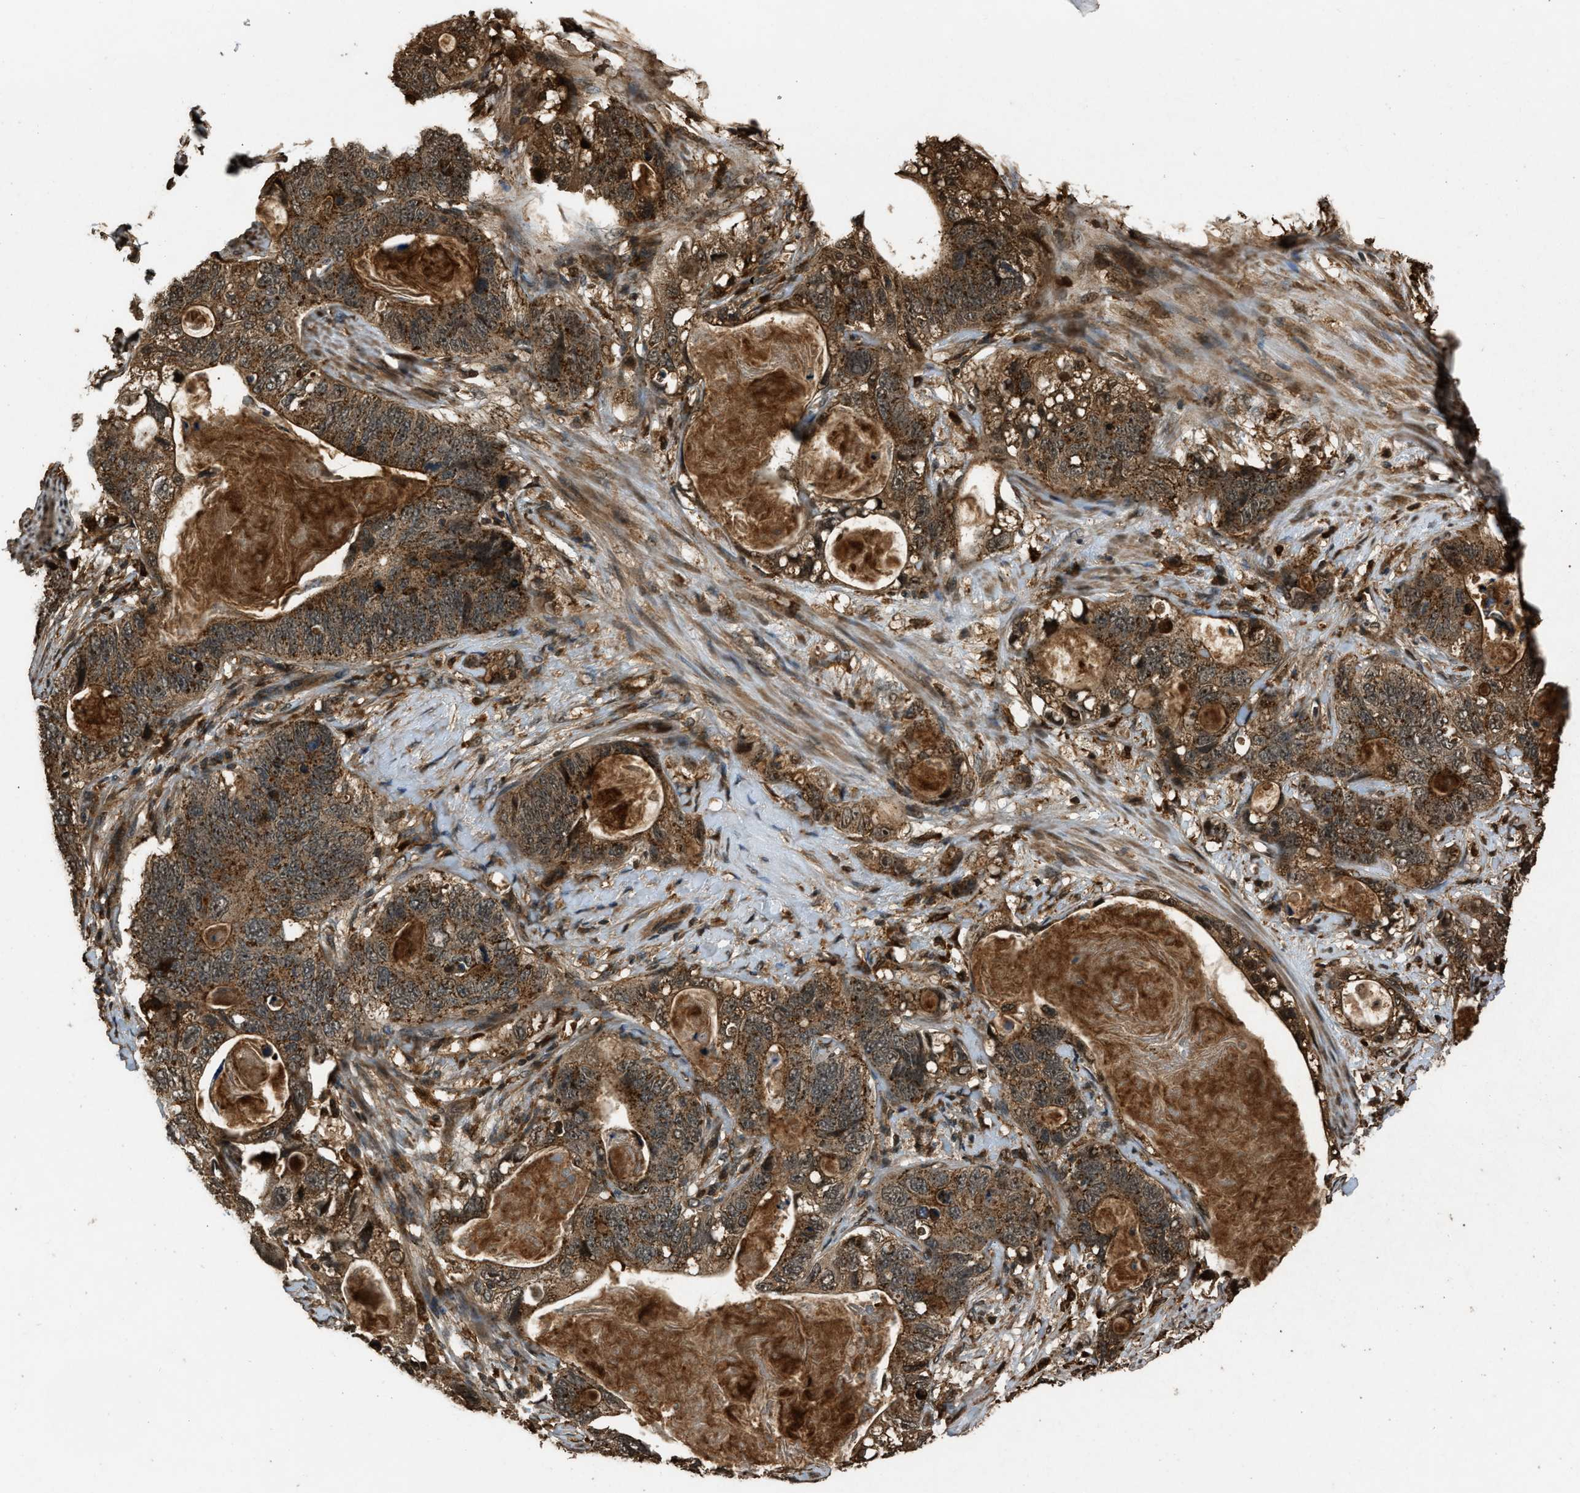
{"staining": {"intensity": "strong", "quantity": ">75%", "location": "cytoplasmic/membranous"}, "tissue": "stomach cancer", "cell_type": "Tumor cells", "image_type": "cancer", "snomed": [{"axis": "morphology", "description": "Normal tissue, NOS"}, {"axis": "morphology", "description": "Adenocarcinoma, NOS"}, {"axis": "topography", "description": "Stomach"}], "caption": "Adenocarcinoma (stomach) stained with DAB (3,3'-diaminobenzidine) immunohistochemistry (IHC) demonstrates high levels of strong cytoplasmic/membranous positivity in approximately >75% of tumor cells. (DAB IHC with brightfield microscopy, high magnification).", "gene": "RAP2A", "patient": {"sex": "female", "age": 89}}